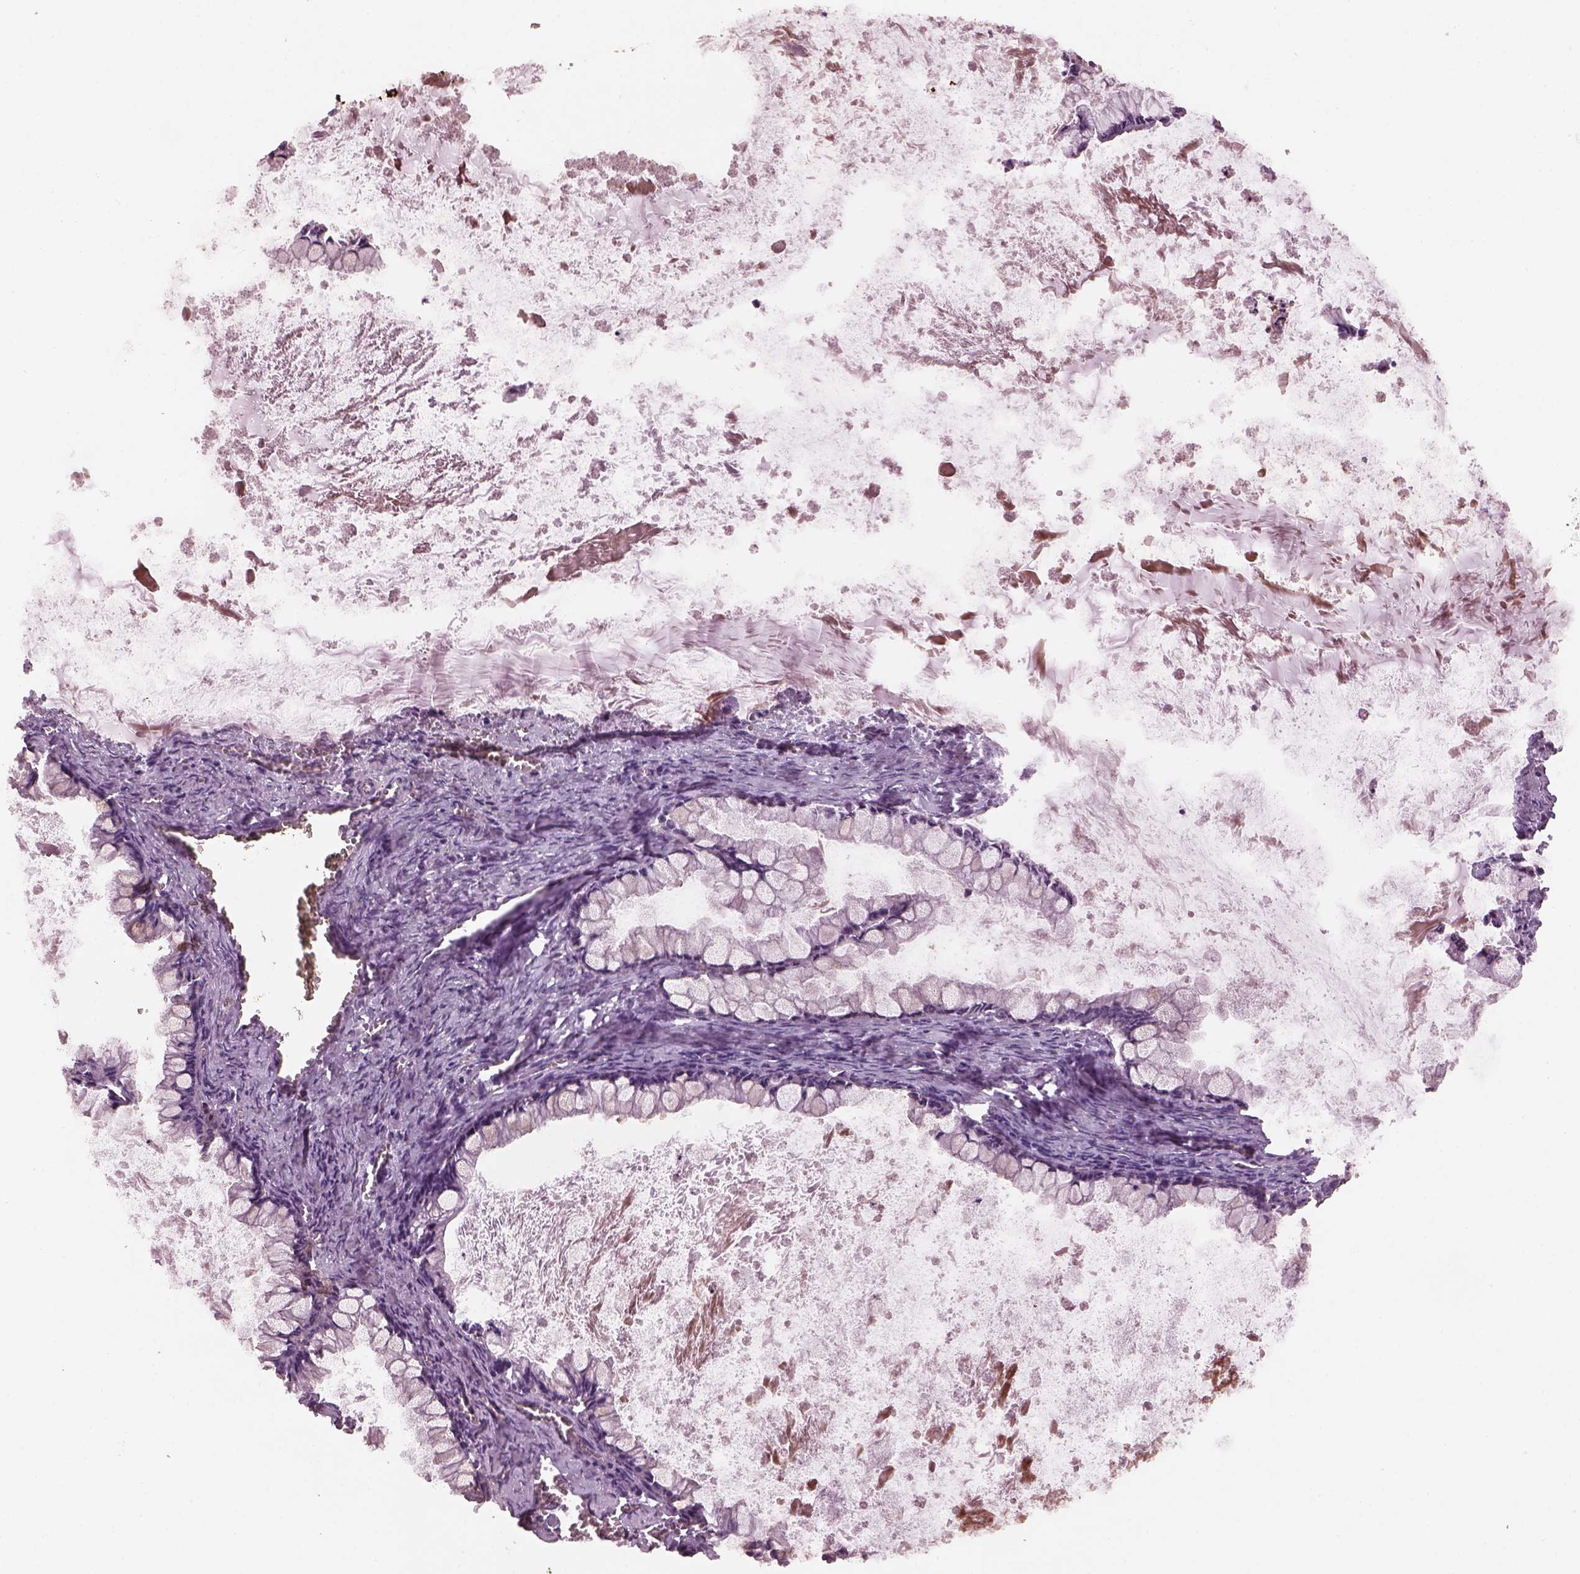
{"staining": {"intensity": "negative", "quantity": "none", "location": "none"}, "tissue": "ovarian cancer", "cell_type": "Tumor cells", "image_type": "cancer", "snomed": [{"axis": "morphology", "description": "Cystadenocarcinoma, mucinous, NOS"}, {"axis": "topography", "description": "Ovary"}], "caption": "There is no significant expression in tumor cells of ovarian cancer (mucinous cystadenocarcinoma).", "gene": "SRI", "patient": {"sex": "female", "age": 67}}